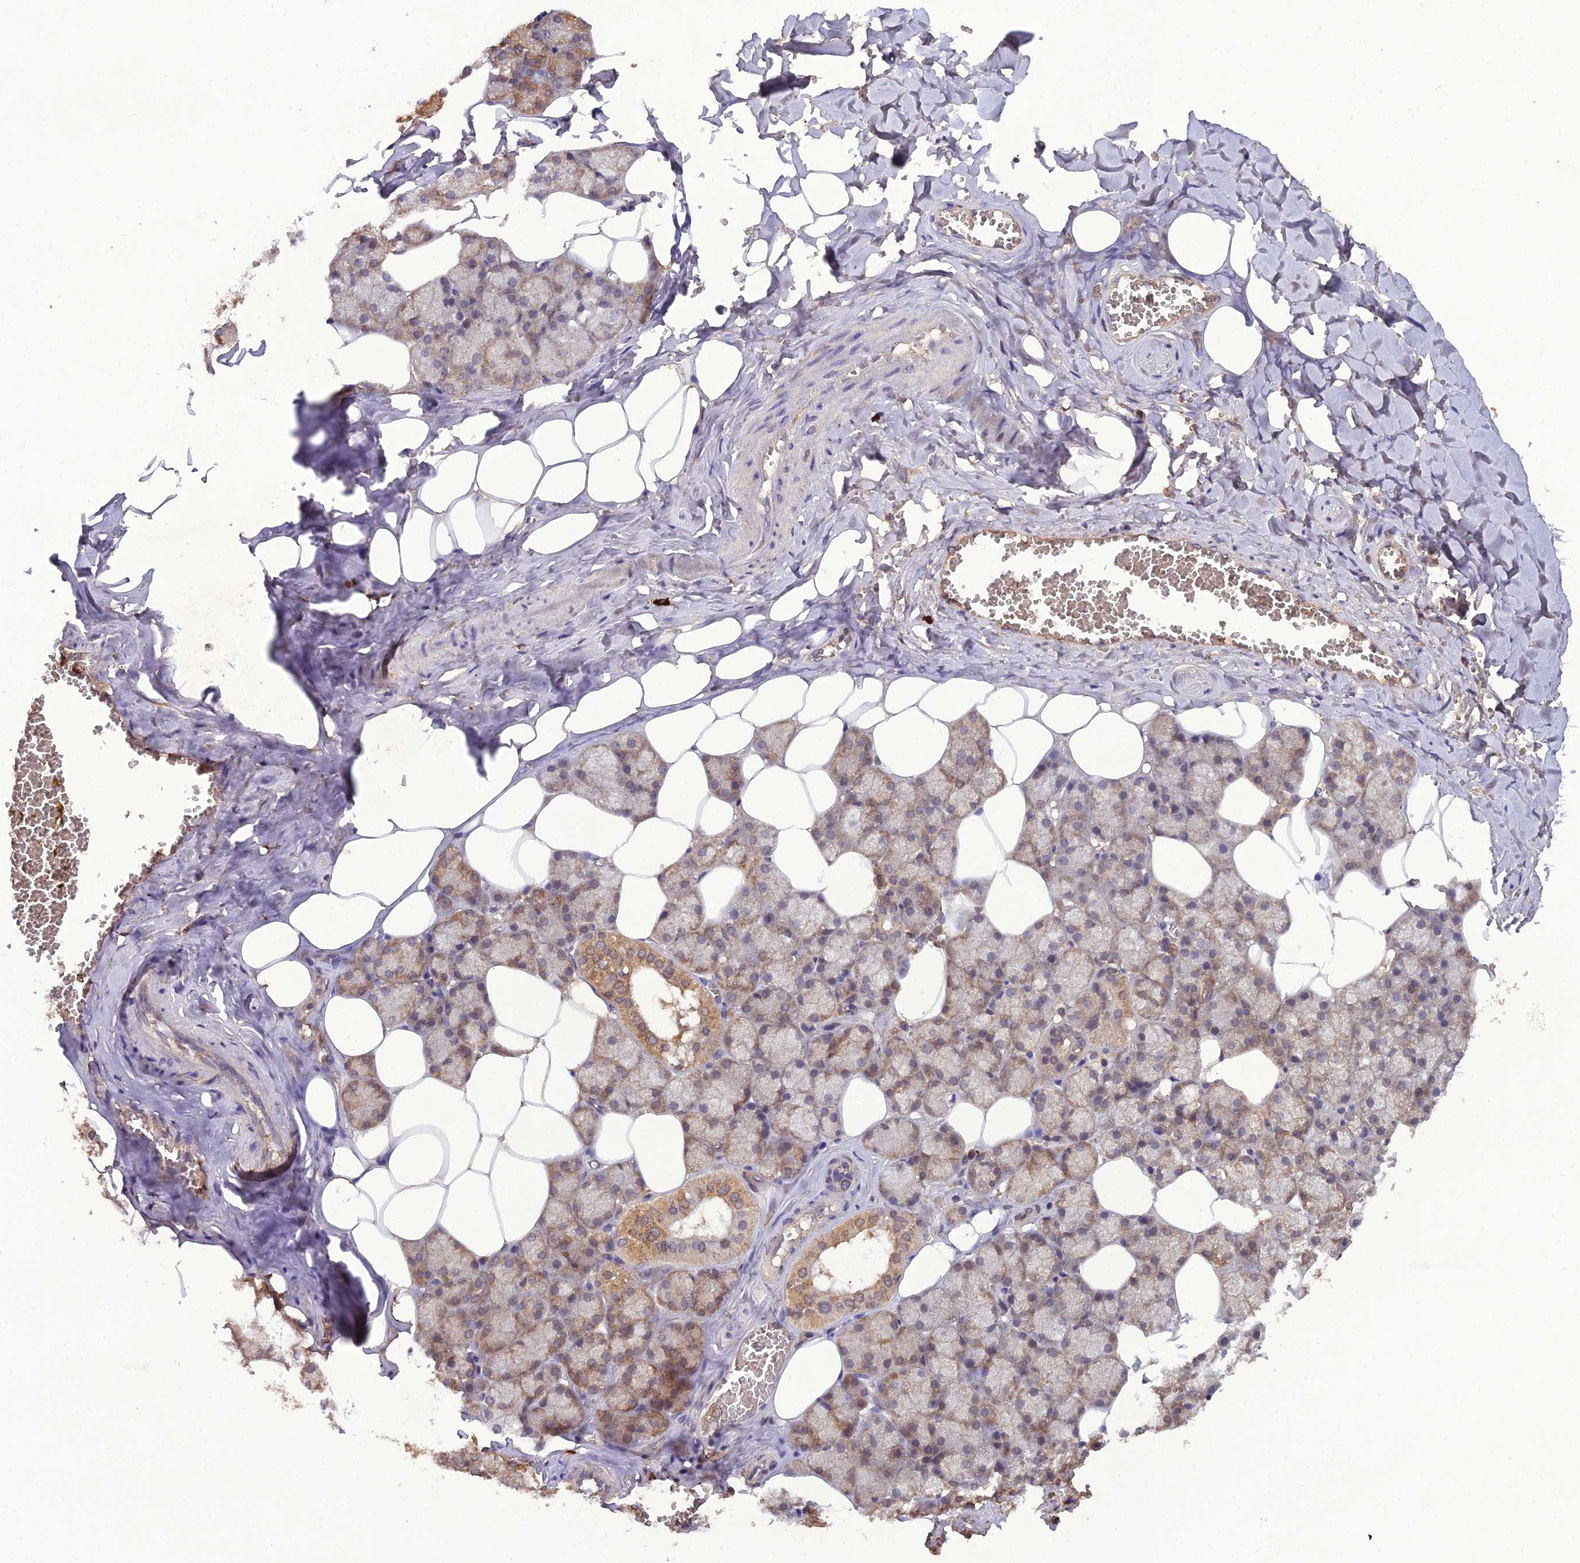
{"staining": {"intensity": "moderate", "quantity": ">75%", "location": "cytoplasmic/membranous"}, "tissue": "salivary gland", "cell_type": "Glandular cells", "image_type": "normal", "snomed": [{"axis": "morphology", "description": "Normal tissue, NOS"}, {"axis": "topography", "description": "Salivary gland"}], "caption": "Immunohistochemical staining of normal salivary gland reveals medium levels of moderate cytoplasmic/membranous positivity in about >75% of glandular cells.", "gene": "TMEM258", "patient": {"sex": "male", "age": 62}}